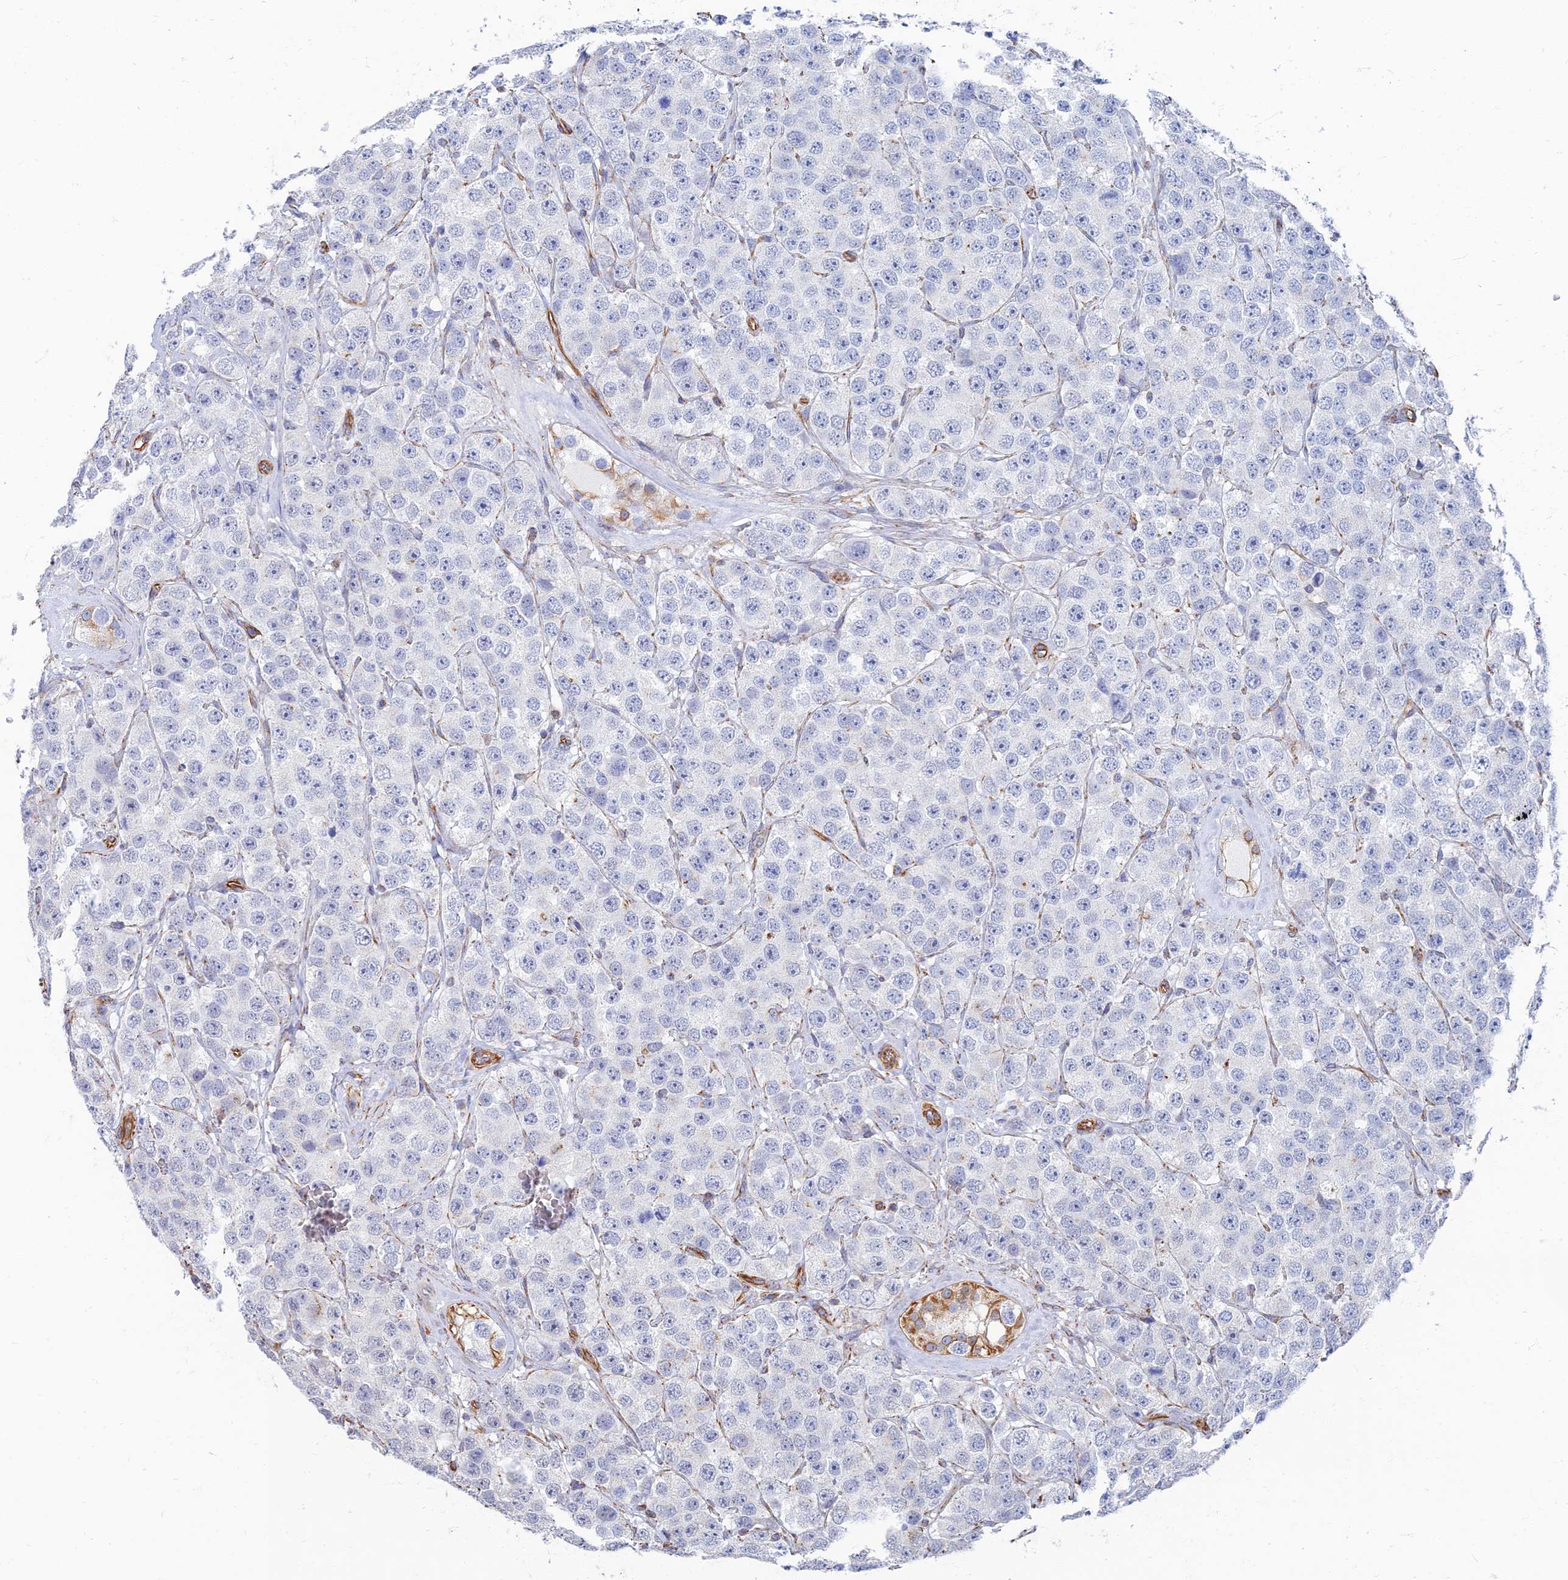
{"staining": {"intensity": "negative", "quantity": "none", "location": "none"}, "tissue": "testis cancer", "cell_type": "Tumor cells", "image_type": "cancer", "snomed": [{"axis": "morphology", "description": "Seminoma, NOS"}, {"axis": "topography", "description": "Testis"}], "caption": "Immunohistochemical staining of human testis cancer demonstrates no significant expression in tumor cells.", "gene": "RMC1", "patient": {"sex": "male", "age": 28}}